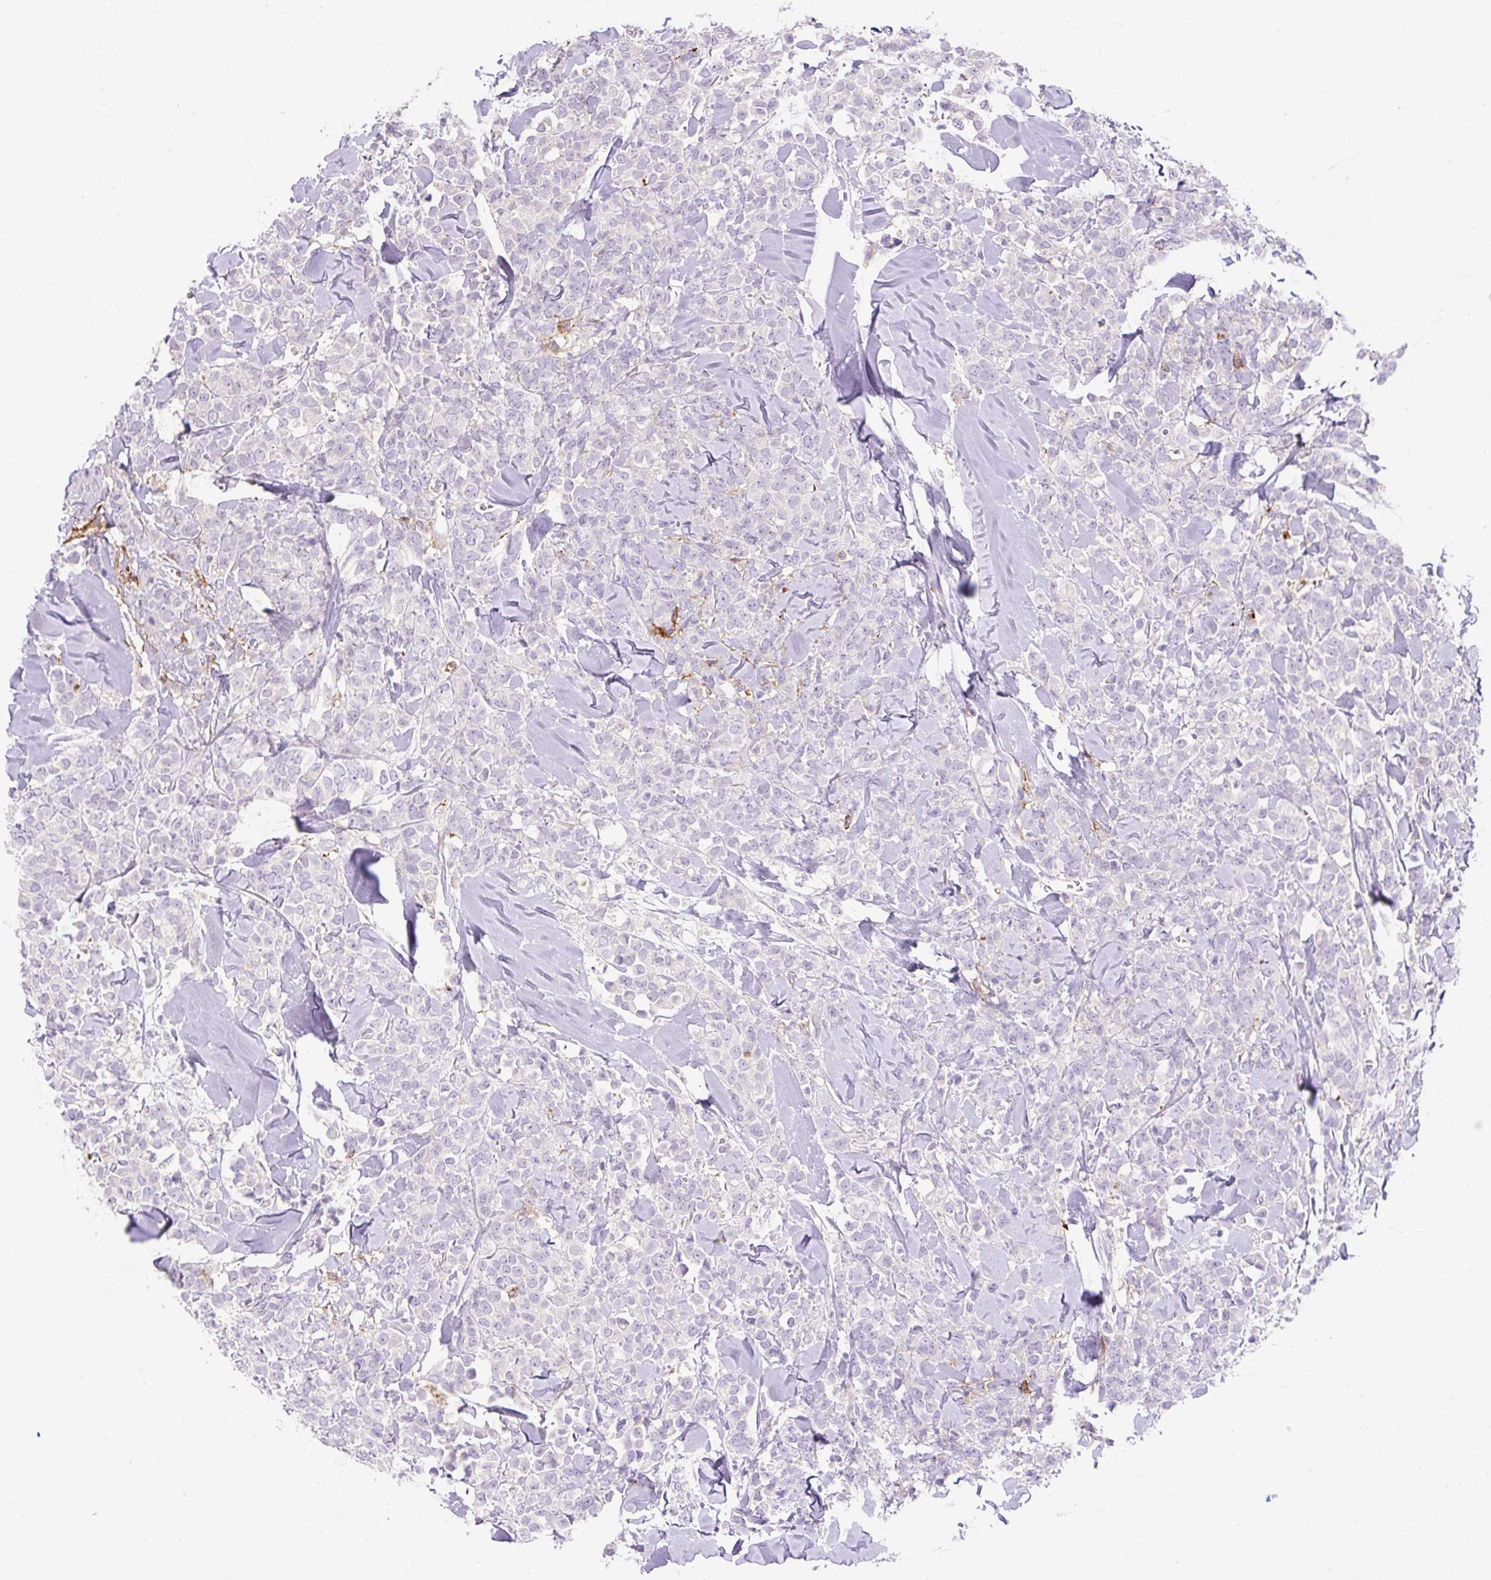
{"staining": {"intensity": "negative", "quantity": "none", "location": "none"}, "tissue": "breast cancer", "cell_type": "Tumor cells", "image_type": "cancer", "snomed": [{"axis": "morphology", "description": "Lobular carcinoma"}, {"axis": "topography", "description": "Breast"}], "caption": "High magnification brightfield microscopy of lobular carcinoma (breast) stained with DAB (3,3'-diaminobenzidine) (brown) and counterstained with hematoxylin (blue): tumor cells show no significant expression. (Brightfield microscopy of DAB immunohistochemistry (IHC) at high magnification).", "gene": "TDRD15", "patient": {"sex": "female", "age": 91}}